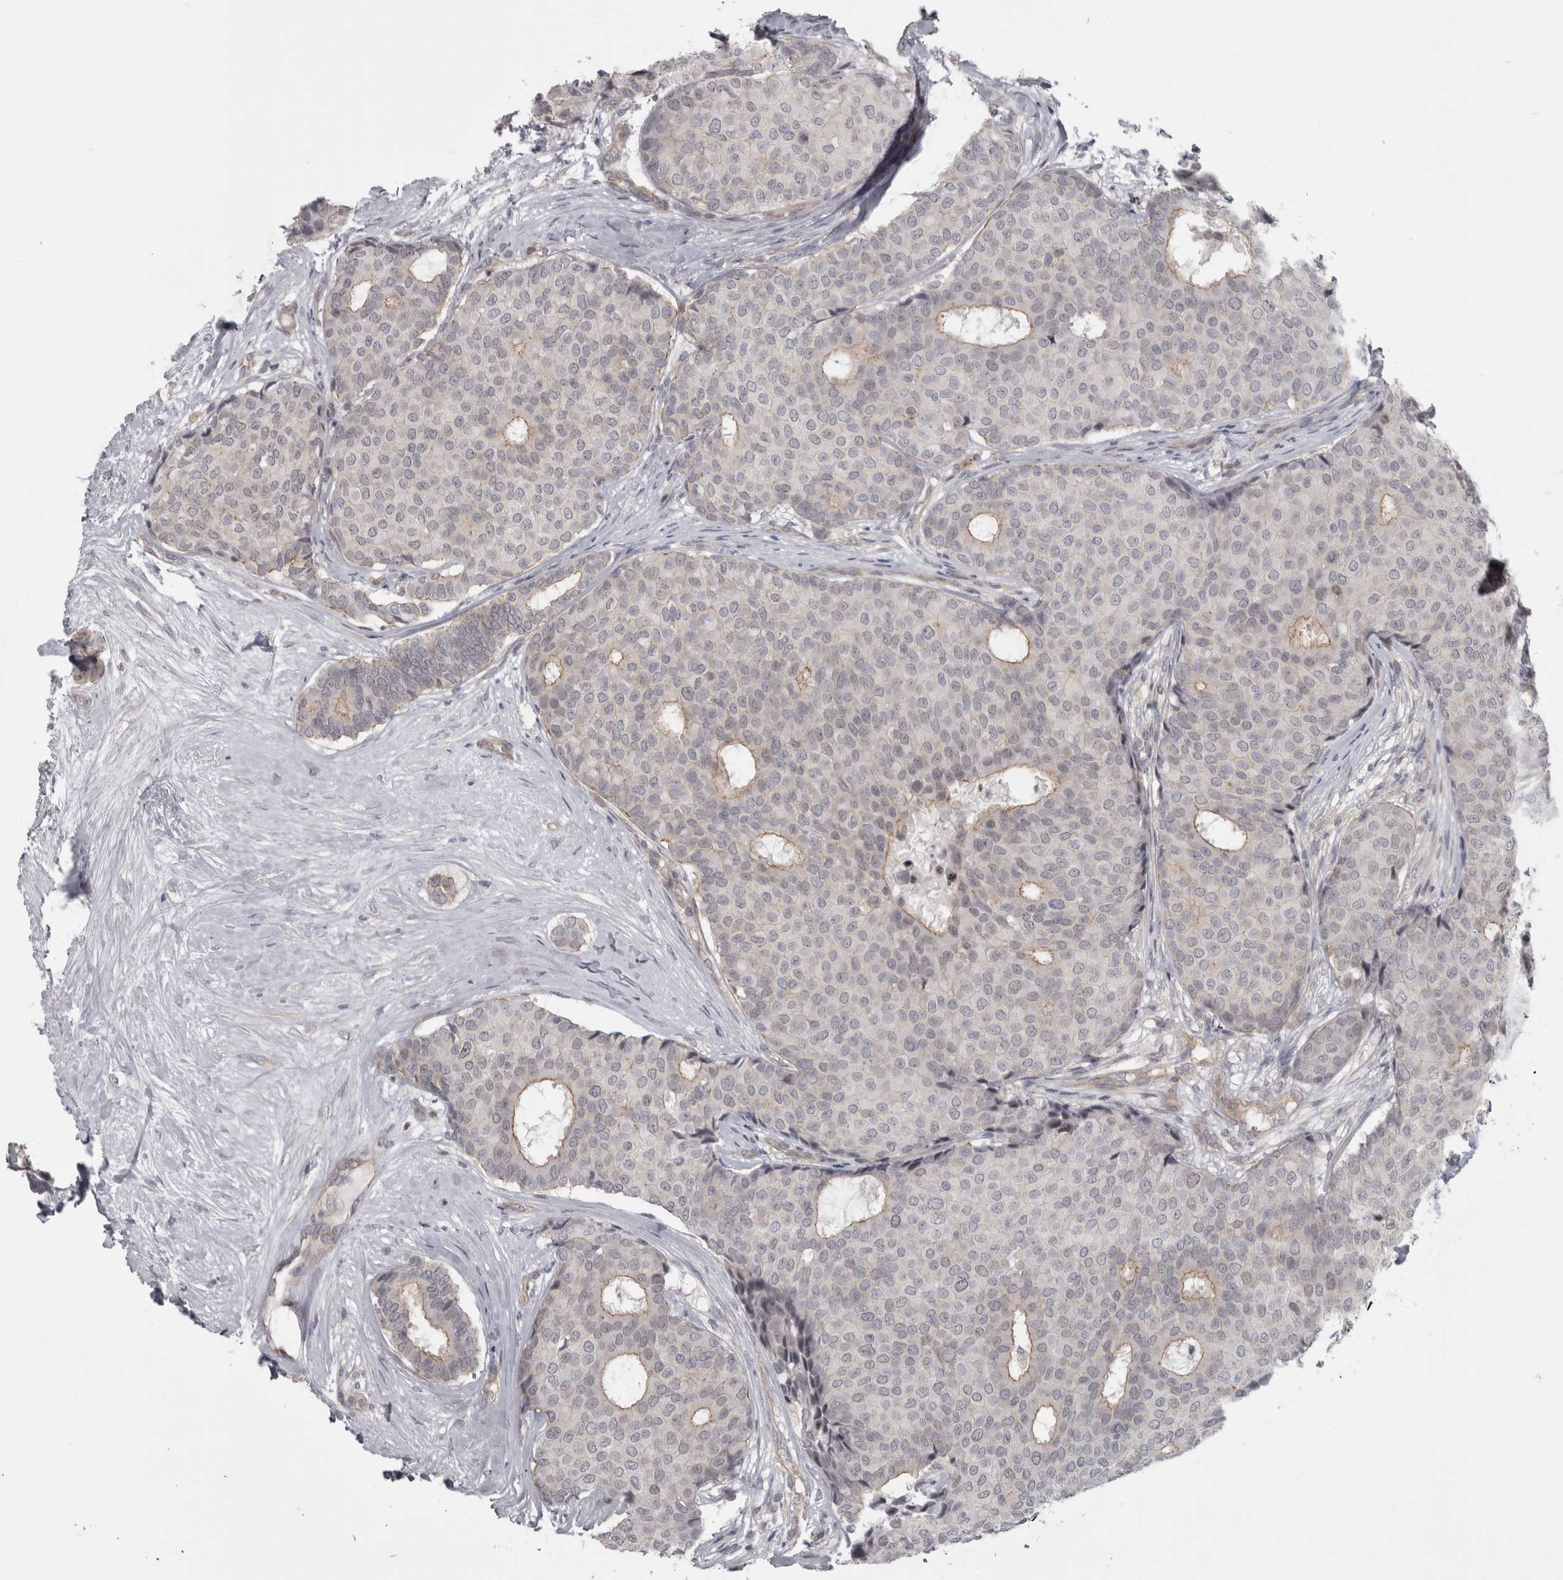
{"staining": {"intensity": "weak", "quantity": "25%-75%", "location": "cytoplasmic/membranous"}, "tissue": "breast cancer", "cell_type": "Tumor cells", "image_type": "cancer", "snomed": [{"axis": "morphology", "description": "Duct carcinoma"}, {"axis": "topography", "description": "Breast"}], "caption": "A brown stain highlights weak cytoplasmic/membranous positivity of a protein in human breast infiltrating ductal carcinoma tumor cells.", "gene": "PPP1R12B", "patient": {"sex": "female", "age": 75}}